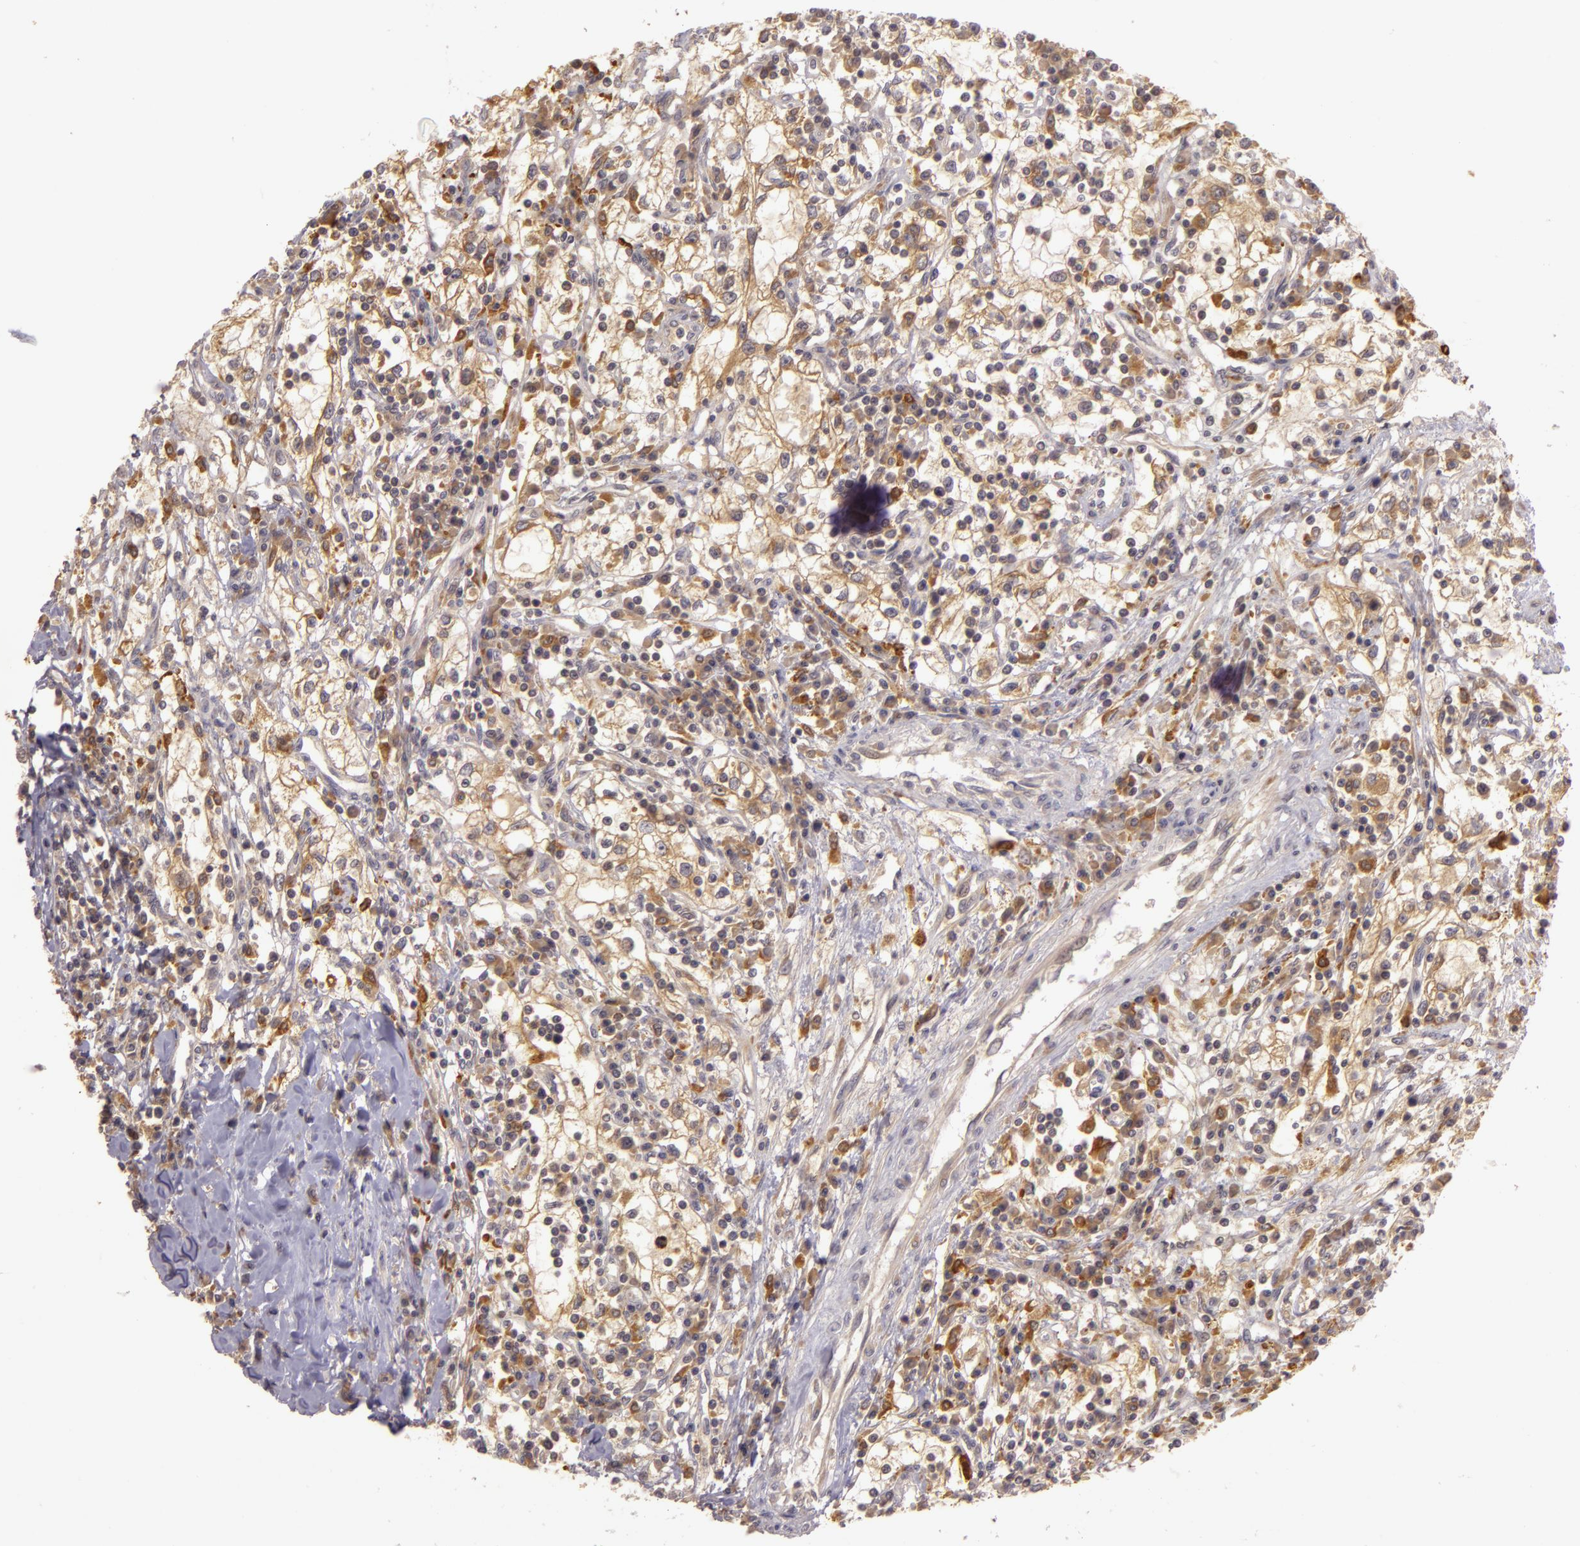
{"staining": {"intensity": "weak", "quantity": "25%-75%", "location": "cytoplasmic/membranous"}, "tissue": "renal cancer", "cell_type": "Tumor cells", "image_type": "cancer", "snomed": [{"axis": "morphology", "description": "Adenocarcinoma, NOS"}, {"axis": "topography", "description": "Kidney"}], "caption": "Human renal cancer (adenocarcinoma) stained with a protein marker displays weak staining in tumor cells.", "gene": "PPP1R3F", "patient": {"sex": "male", "age": 82}}